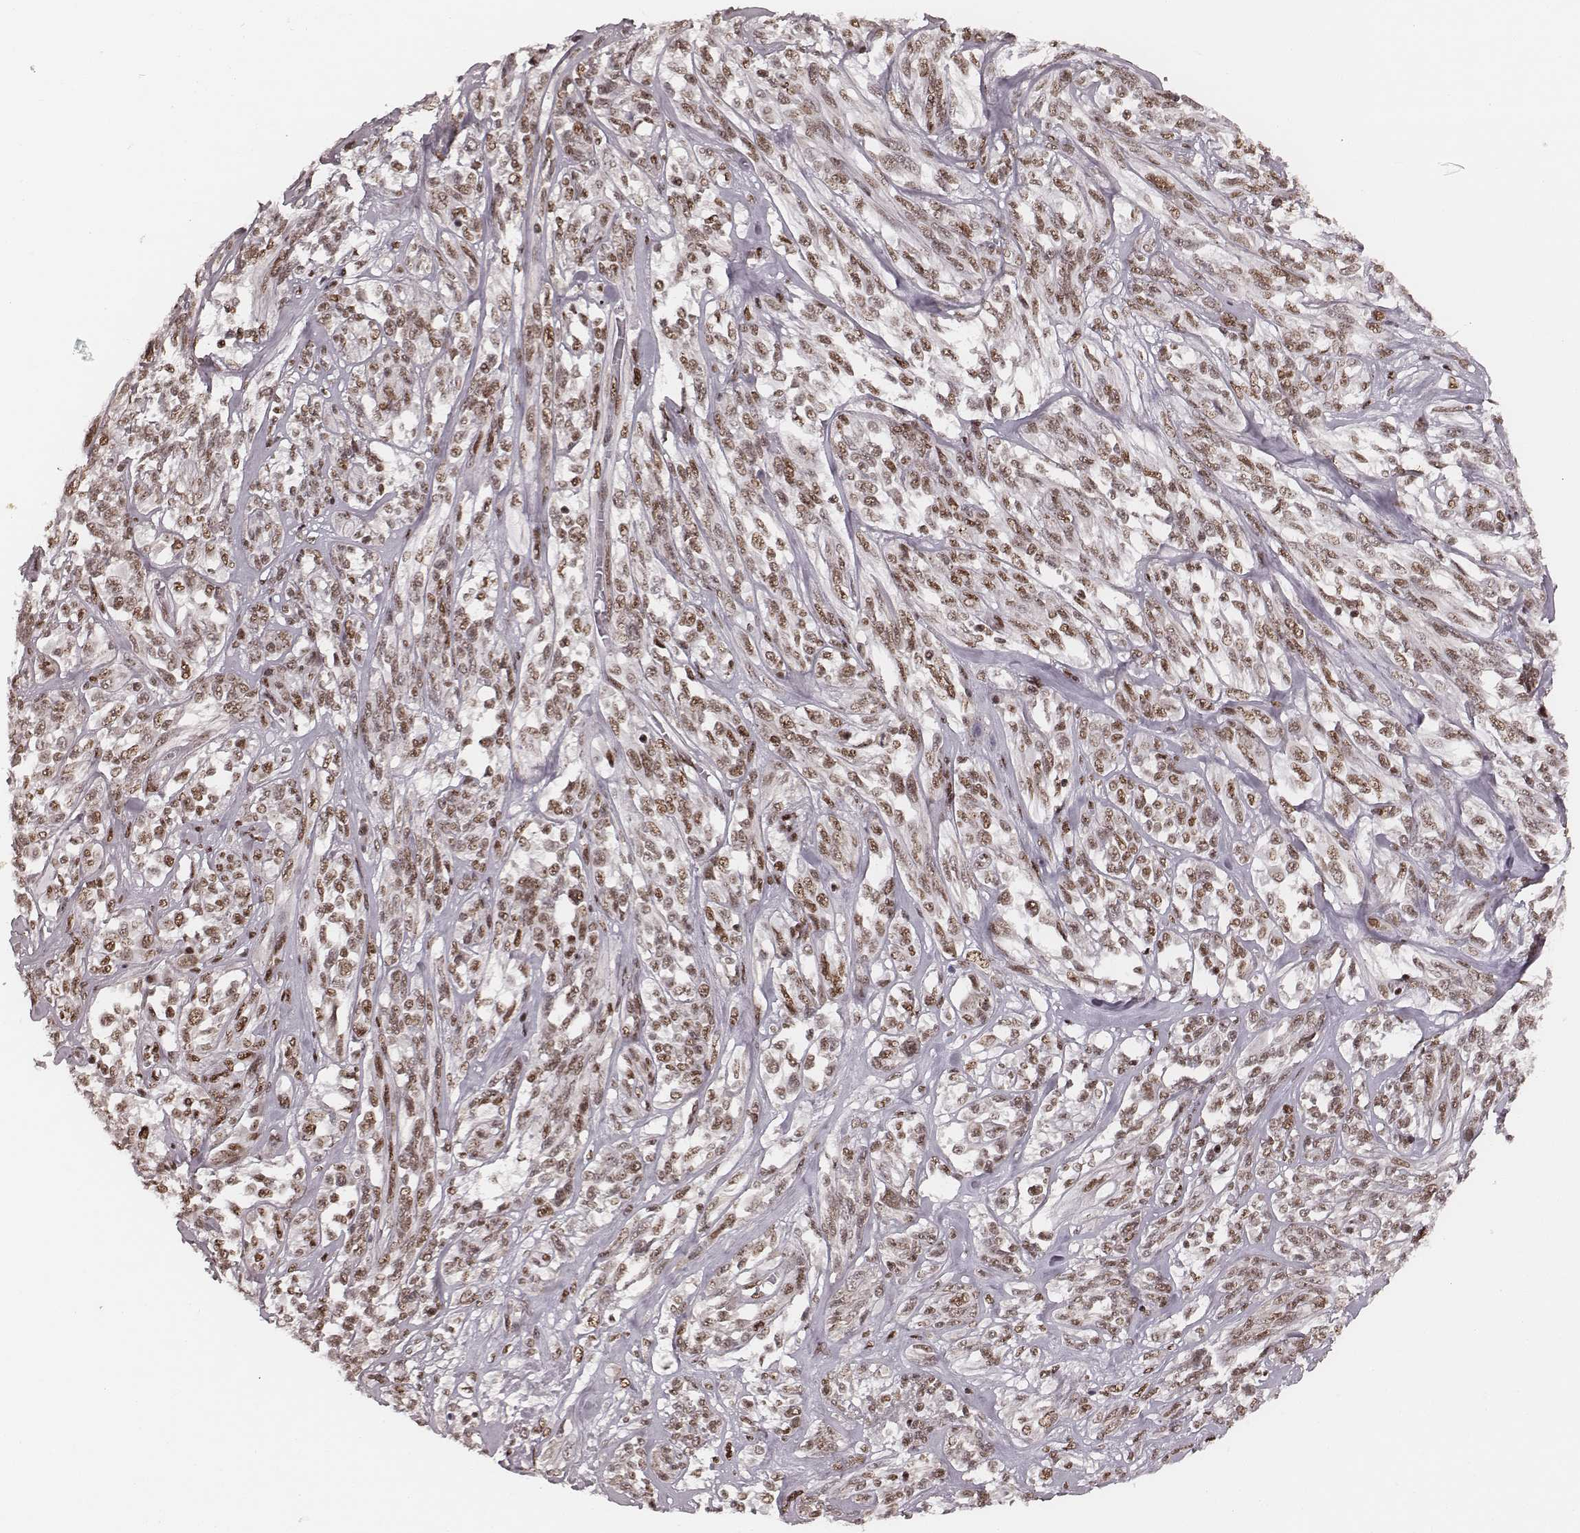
{"staining": {"intensity": "moderate", "quantity": ">75%", "location": "nuclear"}, "tissue": "melanoma", "cell_type": "Tumor cells", "image_type": "cancer", "snomed": [{"axis": "morphology", "description": "Malignant melanoma, NOS"}, {"axis": "topography", "description": "Skin"}], "caption": "Protein expression analysis of human melanoma reveals moderate nuclear positivity in about >75% of tumor cells.", "gene": "LUC7L", "patient": {"sex": "female", "age": 91}}